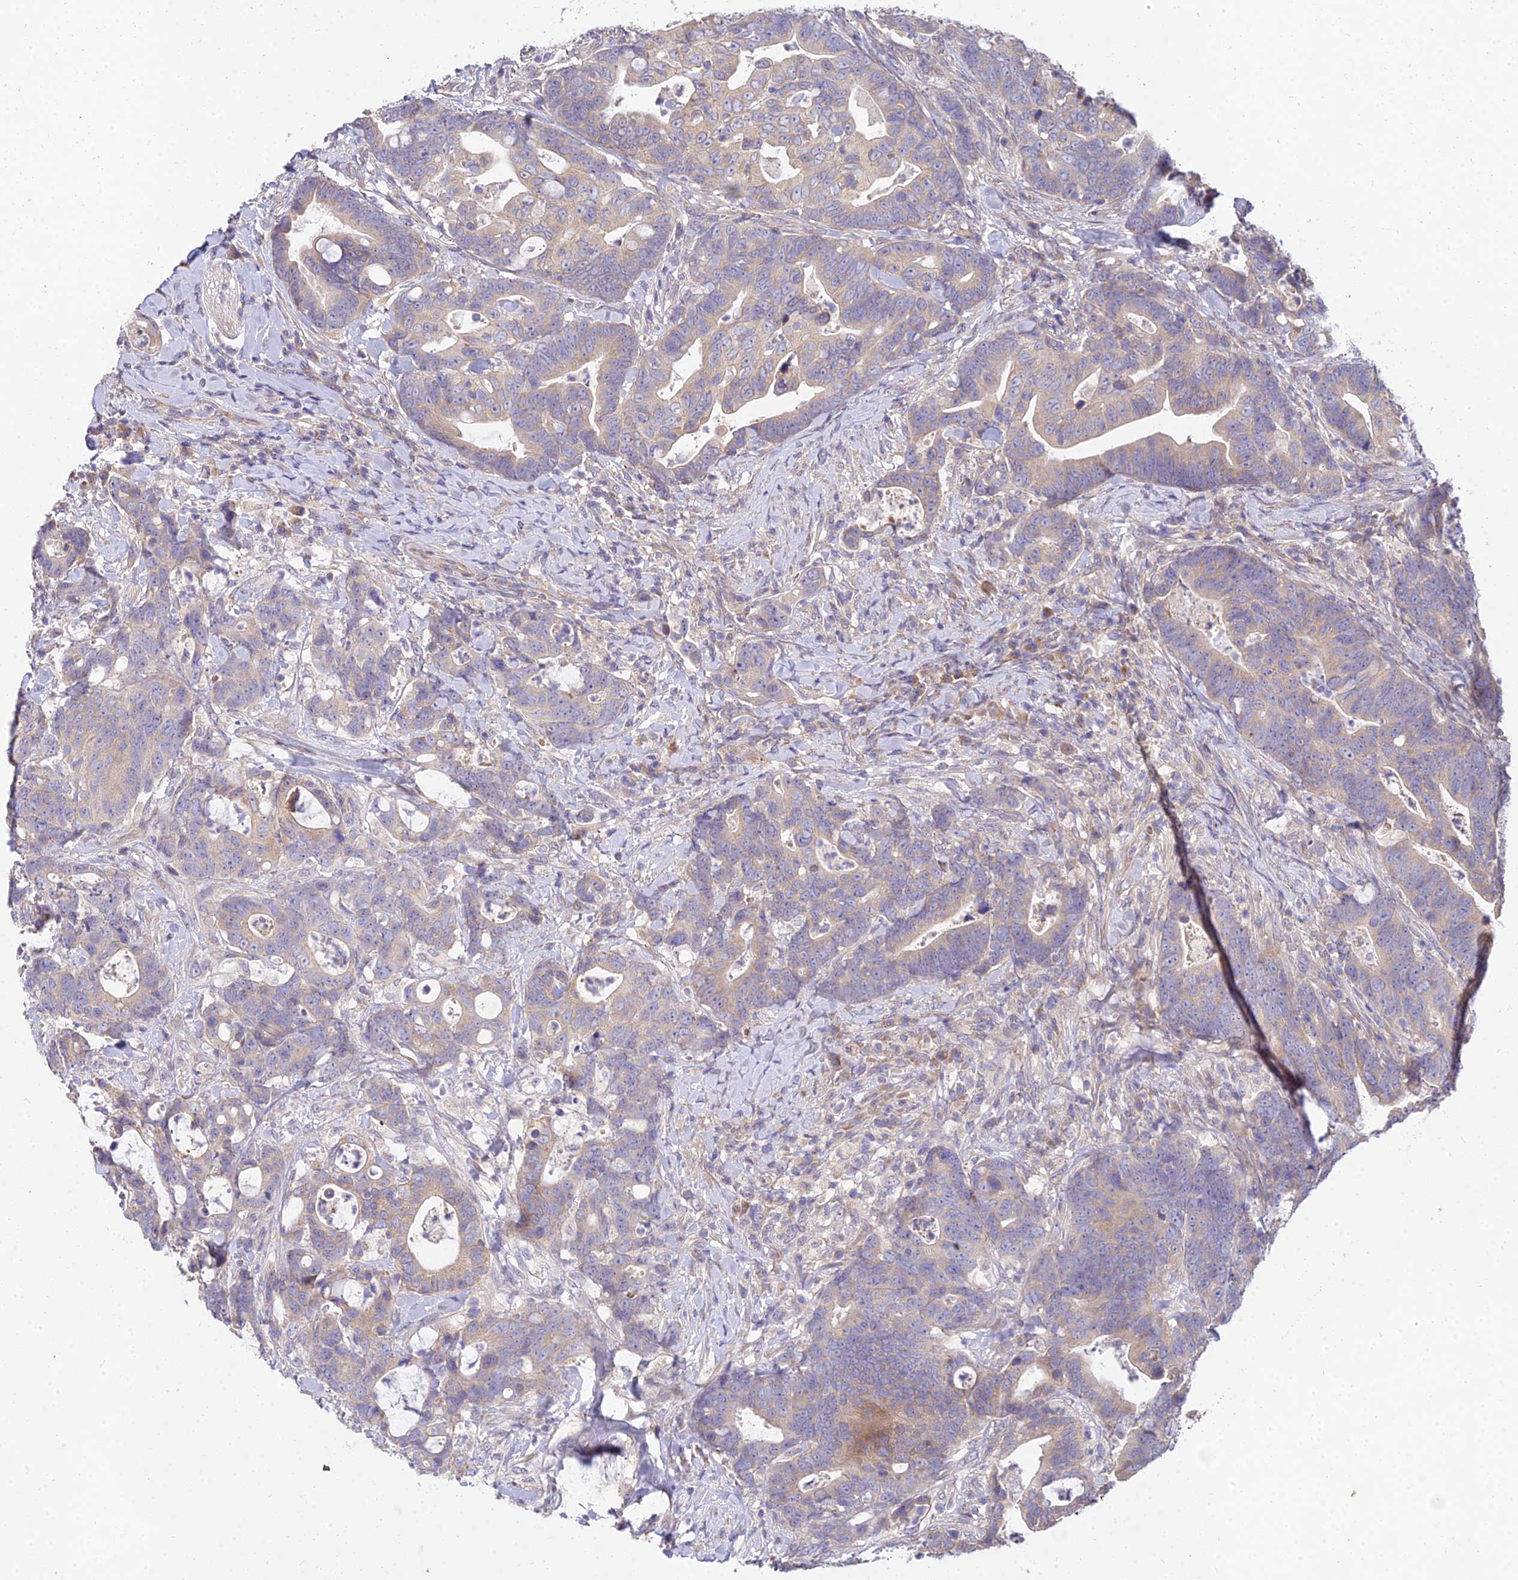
{"staining": {"intensity": "weak", "quantity": "25%-75%", "location": "cytoplasmic/membranous"}, "tissue": "colorectal cancer", "cell_type": "Tumor cells", "image_type": "cancer", "snomed": [{"axis": "morphology", "description": "Adenocarcinoma, NOS"}, {"axis": "topography", "description": "Colon"}], "caption": "Brown immunohistochemical staining in human adenocarcinoma (colorectal) demonstrates weak cytoplasmic/membranous staining in approximately 25%-75% of tumor cells.", "gene": "ARL8B", "patient": {"sex": "female", "age": 82}}